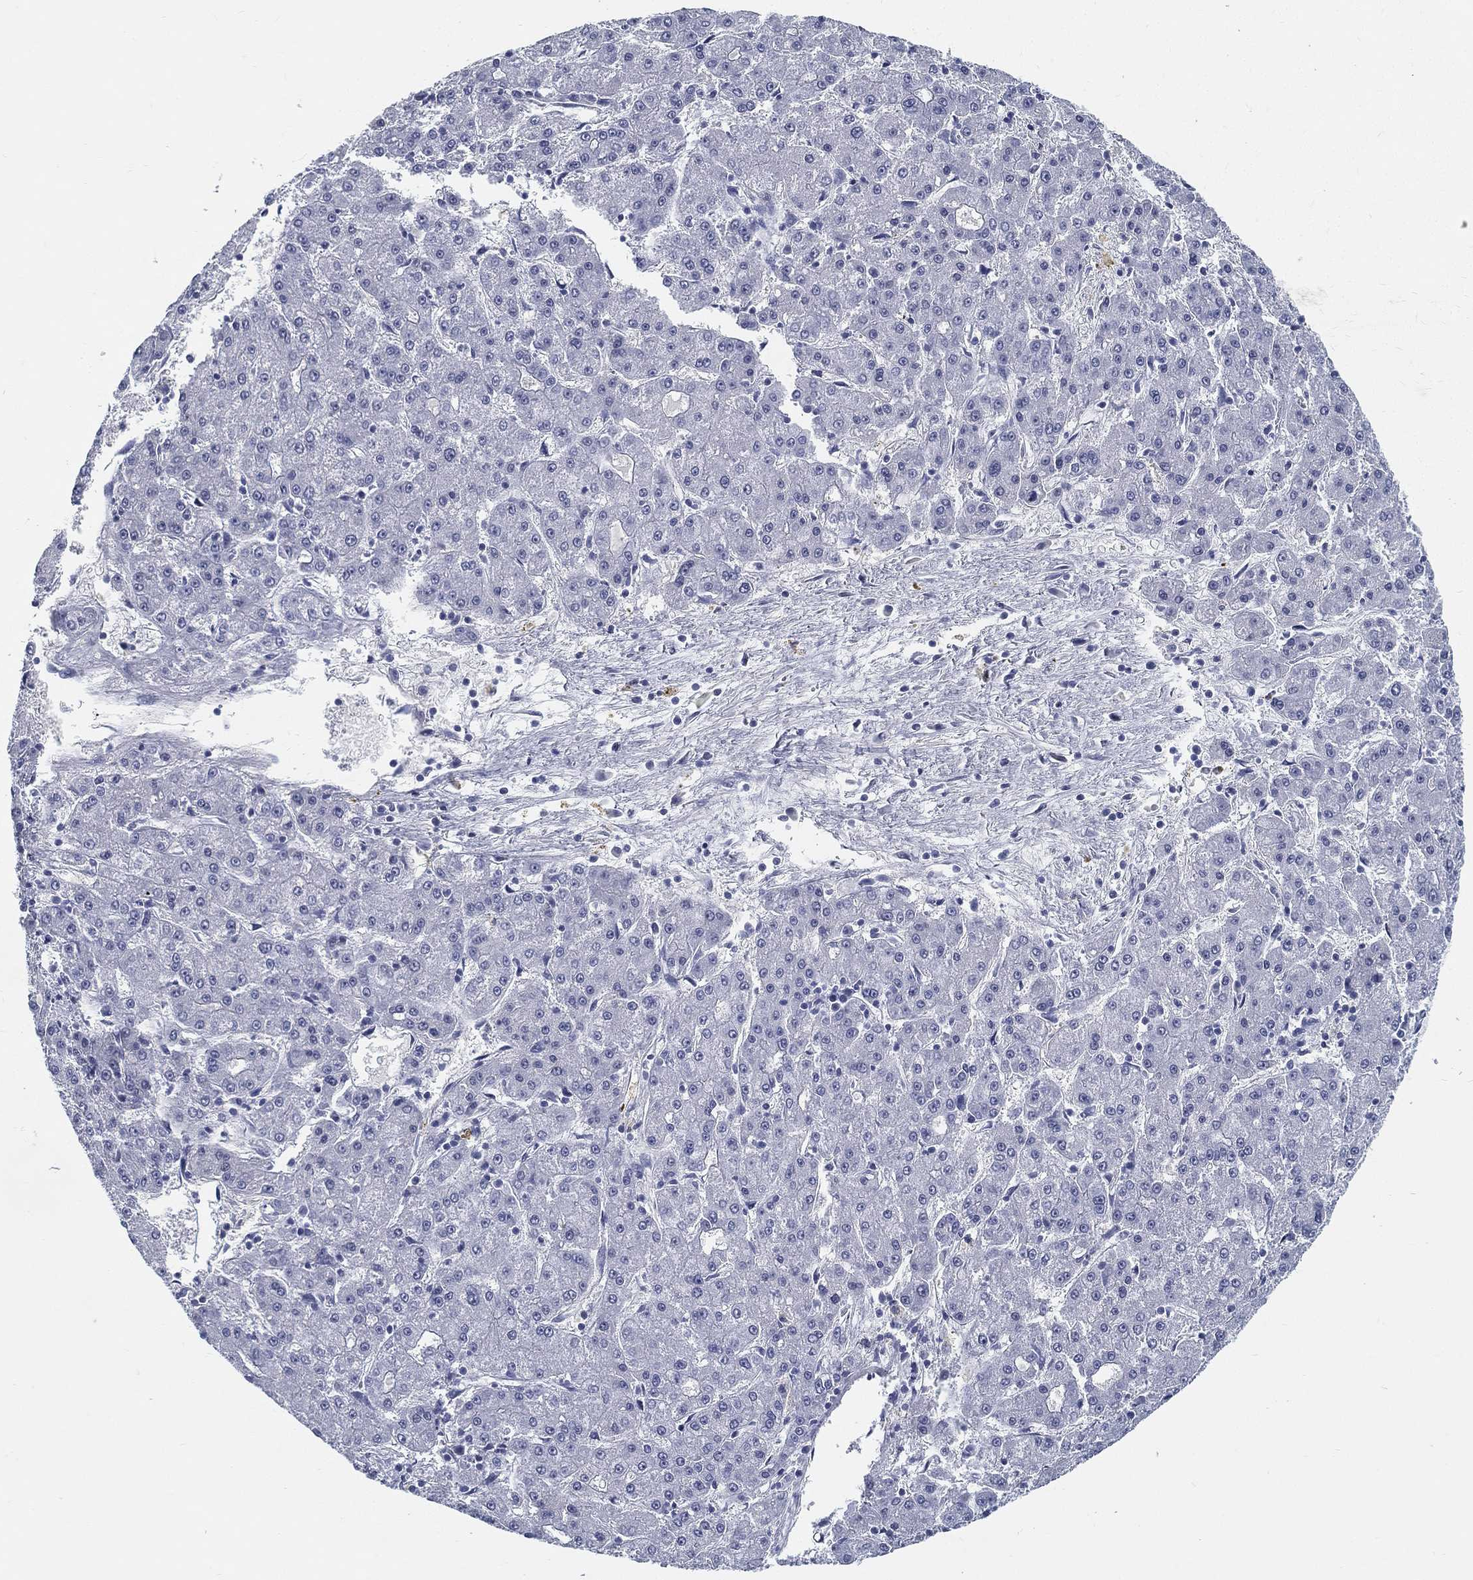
{"staining": {"intensity": "negative", "quantity": "none", "location": "none"}, "tissue": "liver cancer", "cell_type": "Tumor cells", "image_type": "cancer", "snomed": [{"axis": "morphology", "description": "Carcinoma, Hepatocellular, NOS"}, {"axis": "topography", "description": "Liver"}], "caption": "Immunohistochemical staining of human liver cancer (hepatocellular carcinoma) displays no significant expression in tumor cells.", "gene": "SPPL2C", "patient": {"sex": "male", "age": 73}}